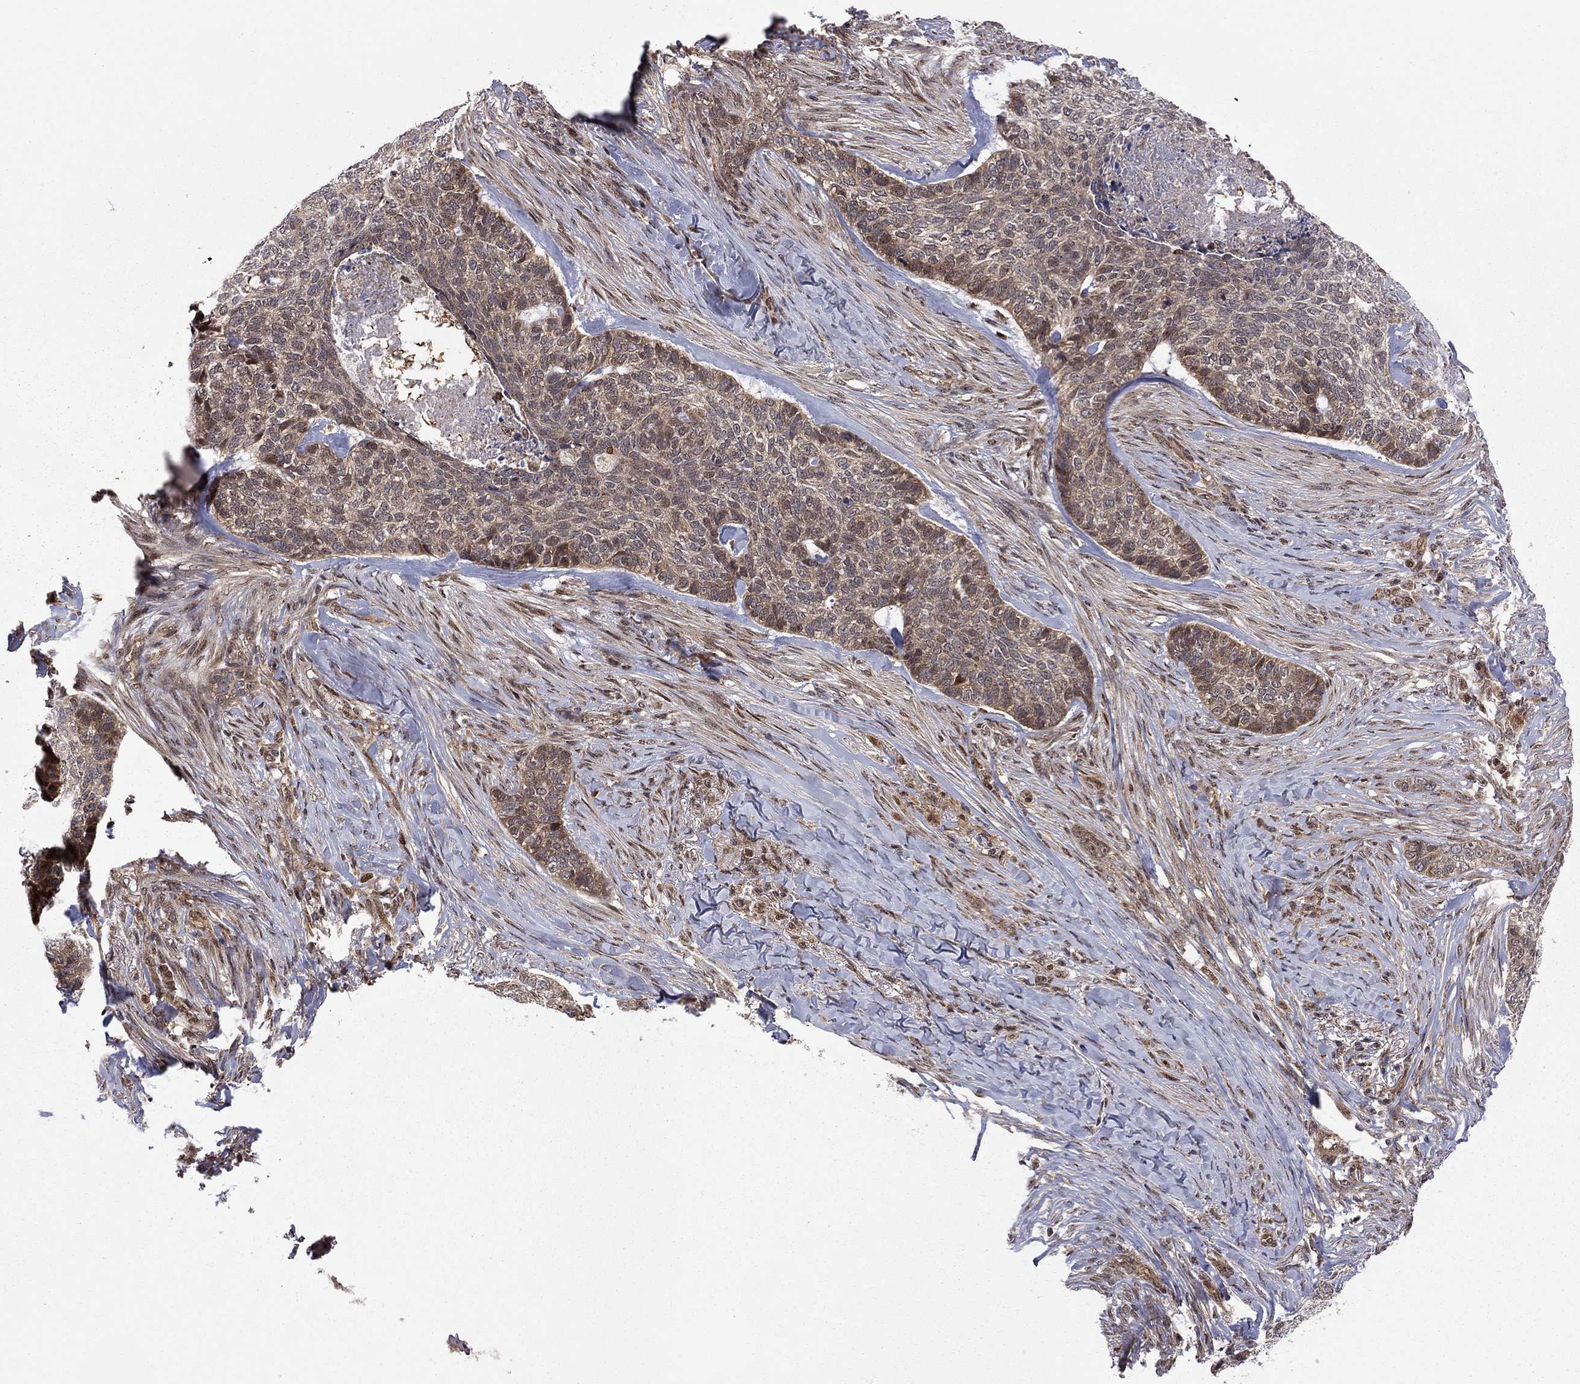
{"staining": {"intensity": "moderate", "quantity": ">75%", "location": "cytoplasmic/membranous,nuclear"}, "tissue": "skin cancer", "cell_type": "Tumor cells", "image_type": "cancer", "snomed": [{"axis": "morphology", "description": "Basal cell carcinoma"}, {"axis": "topography", "description": "Skin"}], "caption": "Human basal cell carcinoma (skin) stained for a protein (brown) reveals moderate cytoplasmic/membranous and nuclear positive staining in approximately >75% of tumor cells.", "gene": "ELOB", "patient": {"sex": "female", "age": 69}}